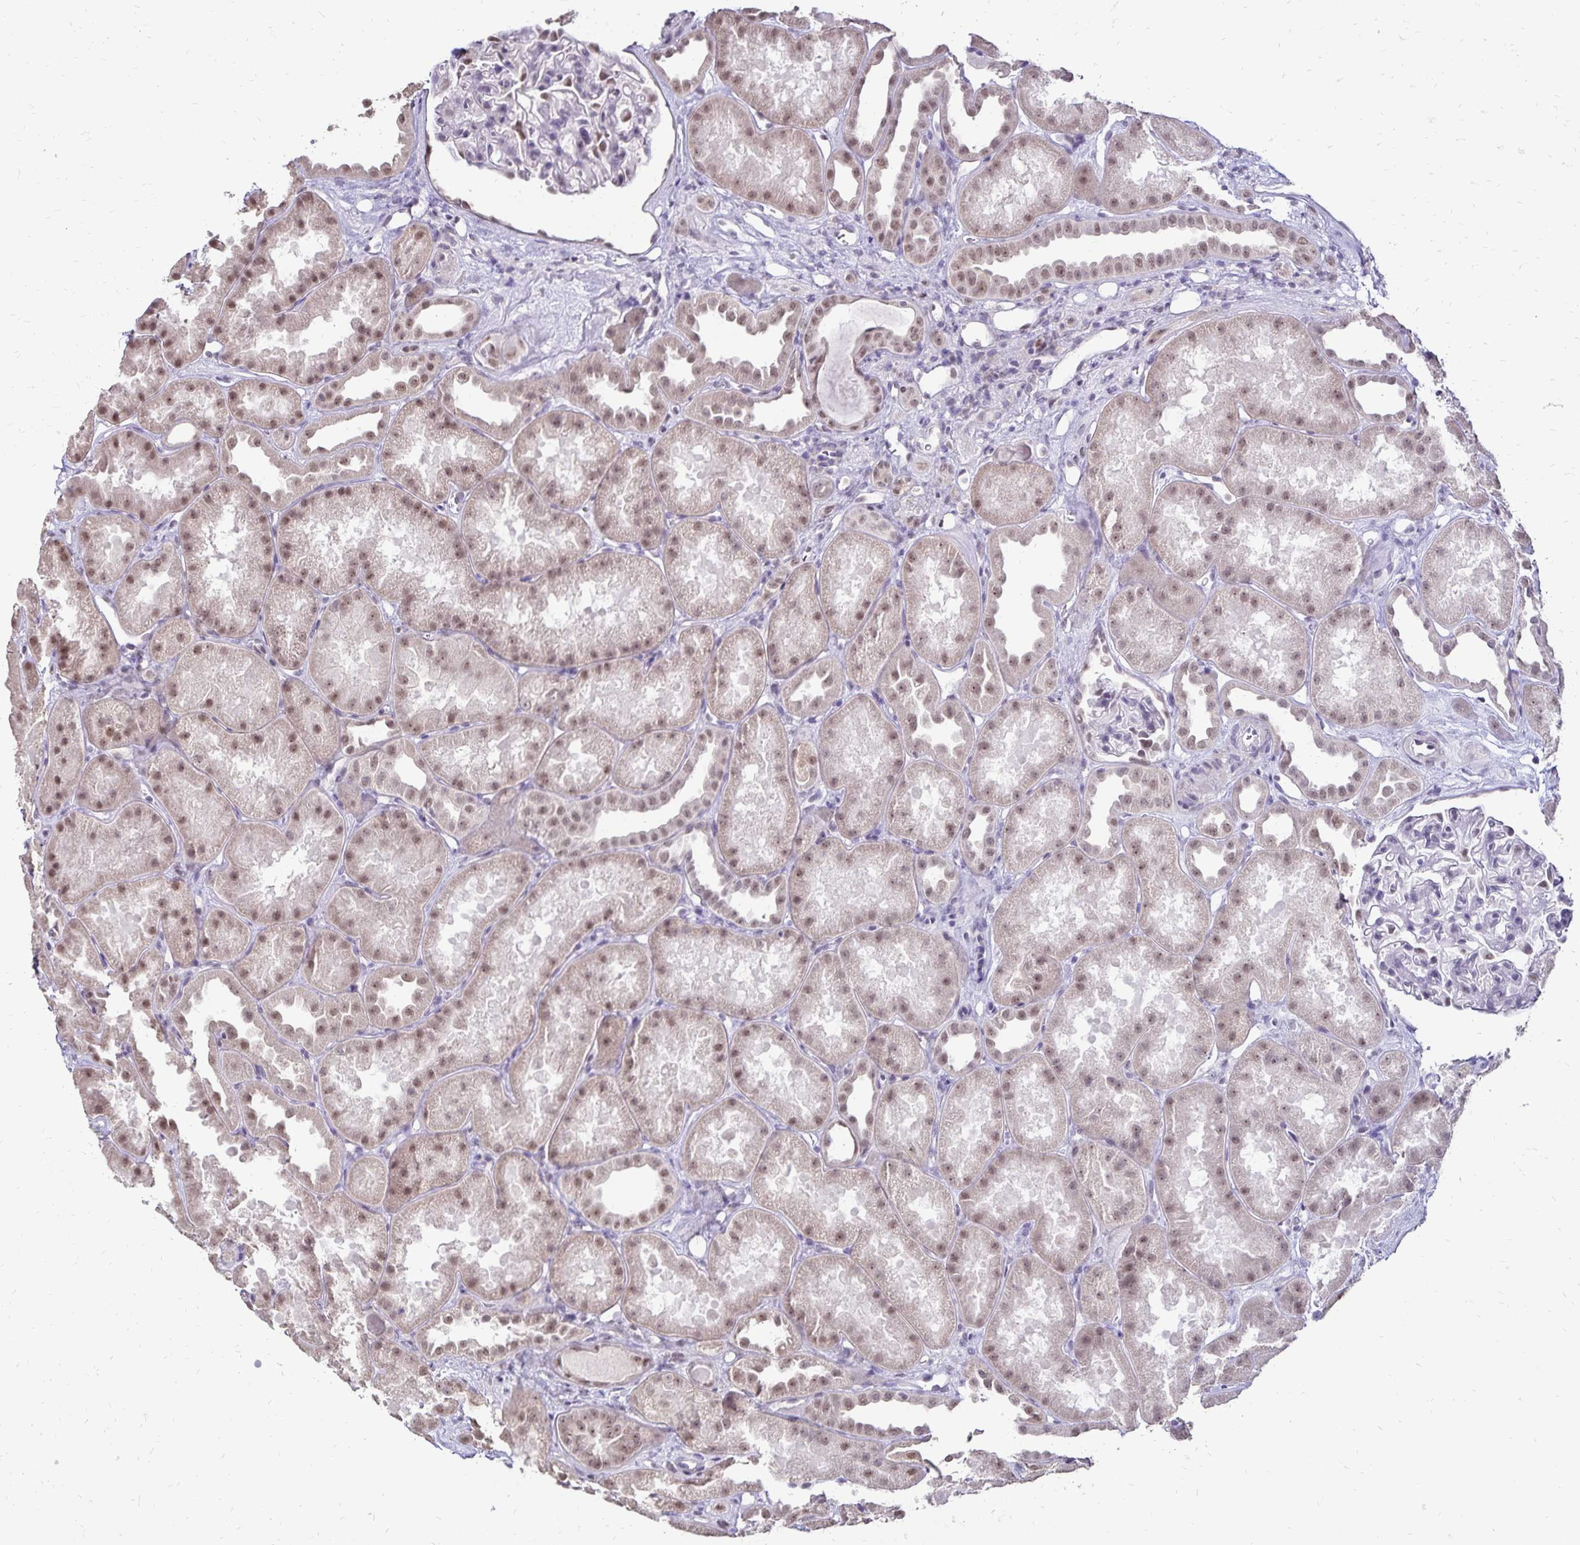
{"staining": {"intensity": "negative", "quantity": "none", "location": "none"}, "tissue": "kidney", "cell_type": "Cells in glomeruli", "image_type": "normal", "snomed": [{"axis": "morphology", "description": "Normal tissue, NOS"}, {"axis": "topography", "description": "Kidney"}], "caption": "Immunohistochemistry (IHC) of unremarkable kidney exhibits no expression in cells in glomeruli.", "gene": "POLB", "patient": {"sex": "male", "age": 61}}